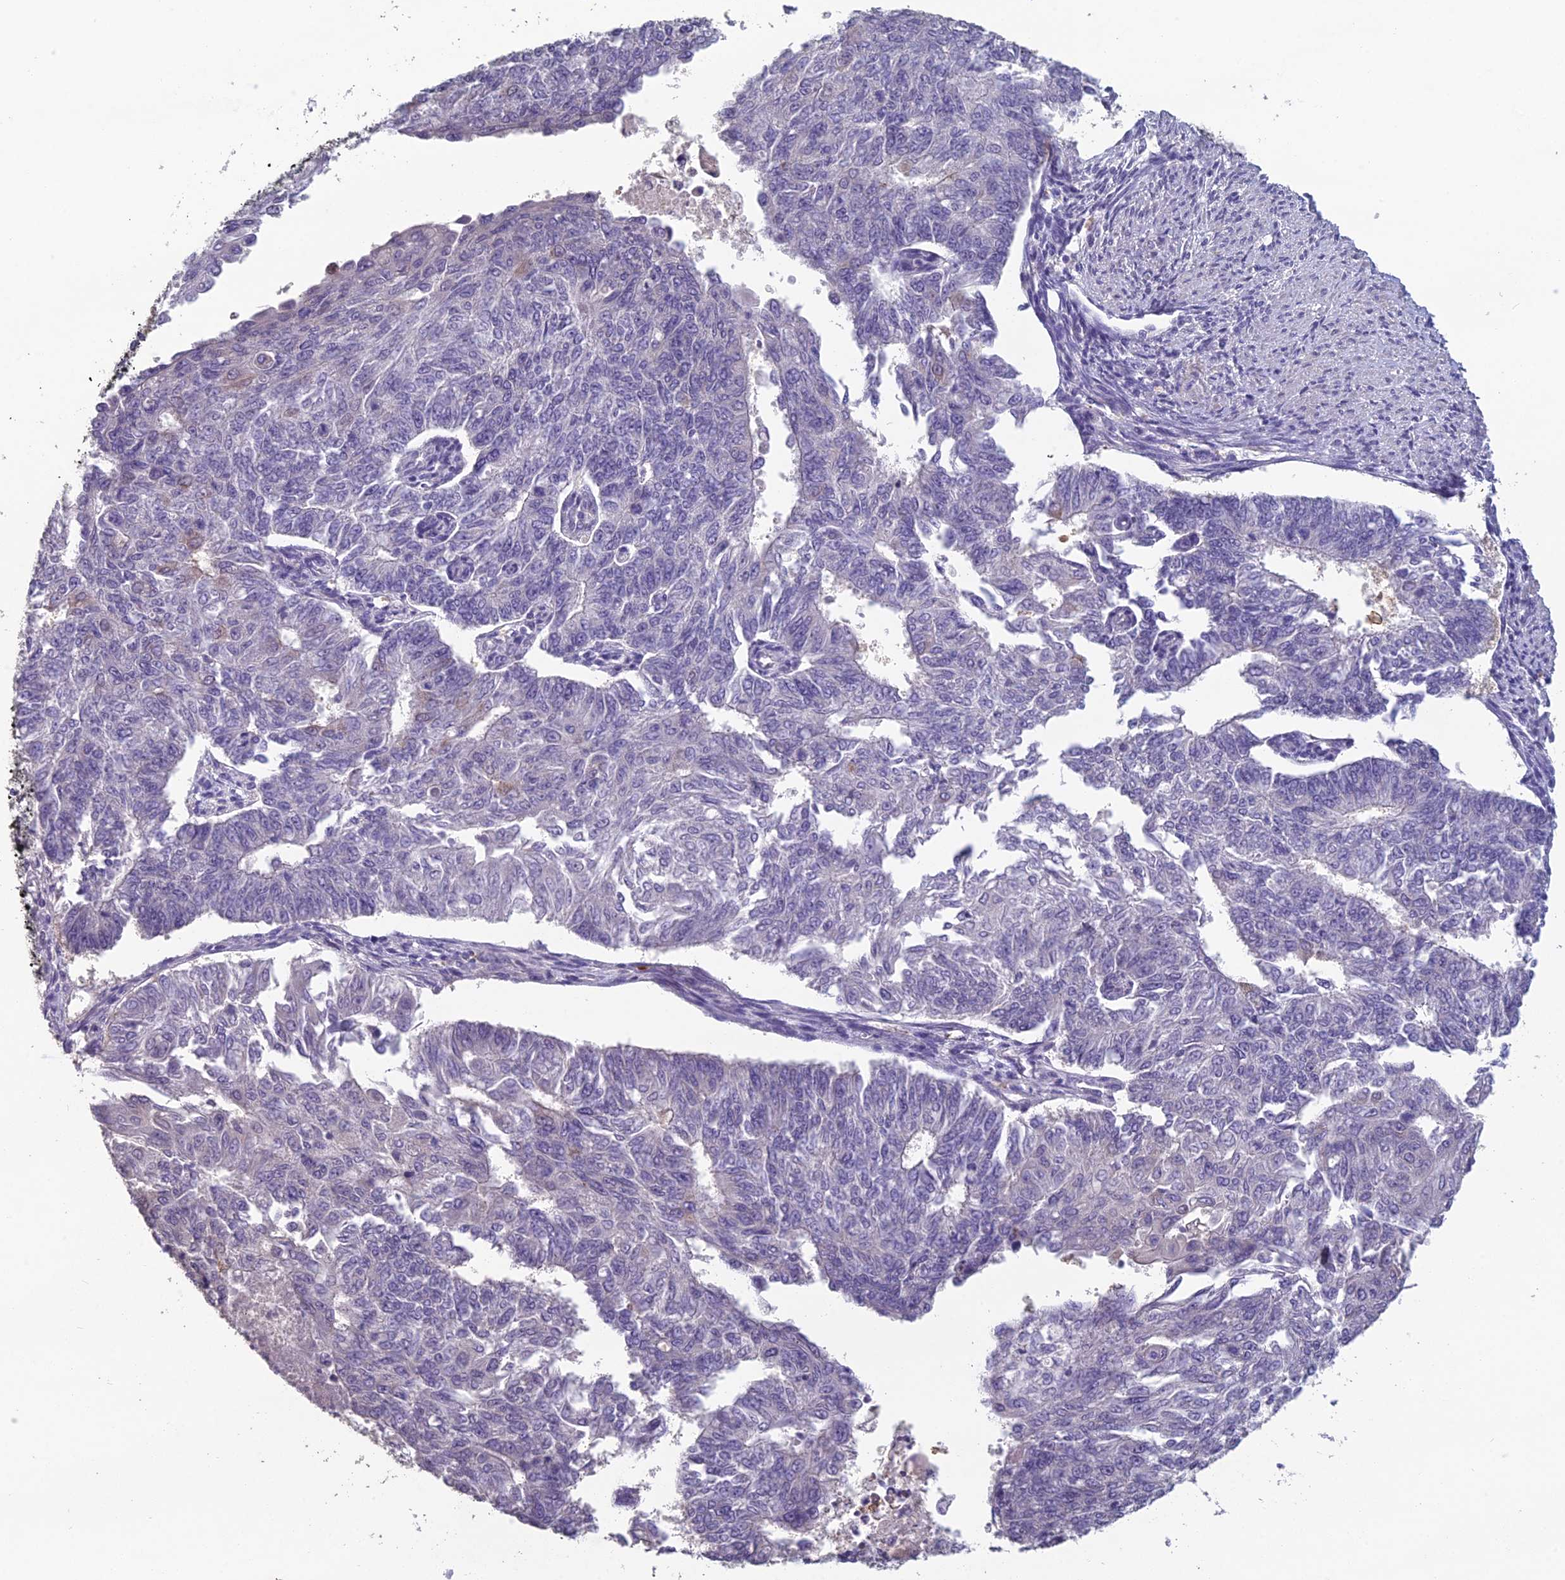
{"staining": {"intensity": "negative", "quantity": "none", "location": "none"}, "tissue": "endometrial cancer", "cell_type": "Tumor cells", "image_type": "cancer", "snomed": [{"axis": "morphology", "description": "Adenocarcinoma, NOS"}, {"axis": "topography", "description": "Endometrium"}], "caption": "Immunohistochemistry (IHC) of human endometrial cancer (adenocarcinoma) displays no staining in tumor cells.", "gene": "CEACAM16", "patient": {"sex": "female", "age": 32}}